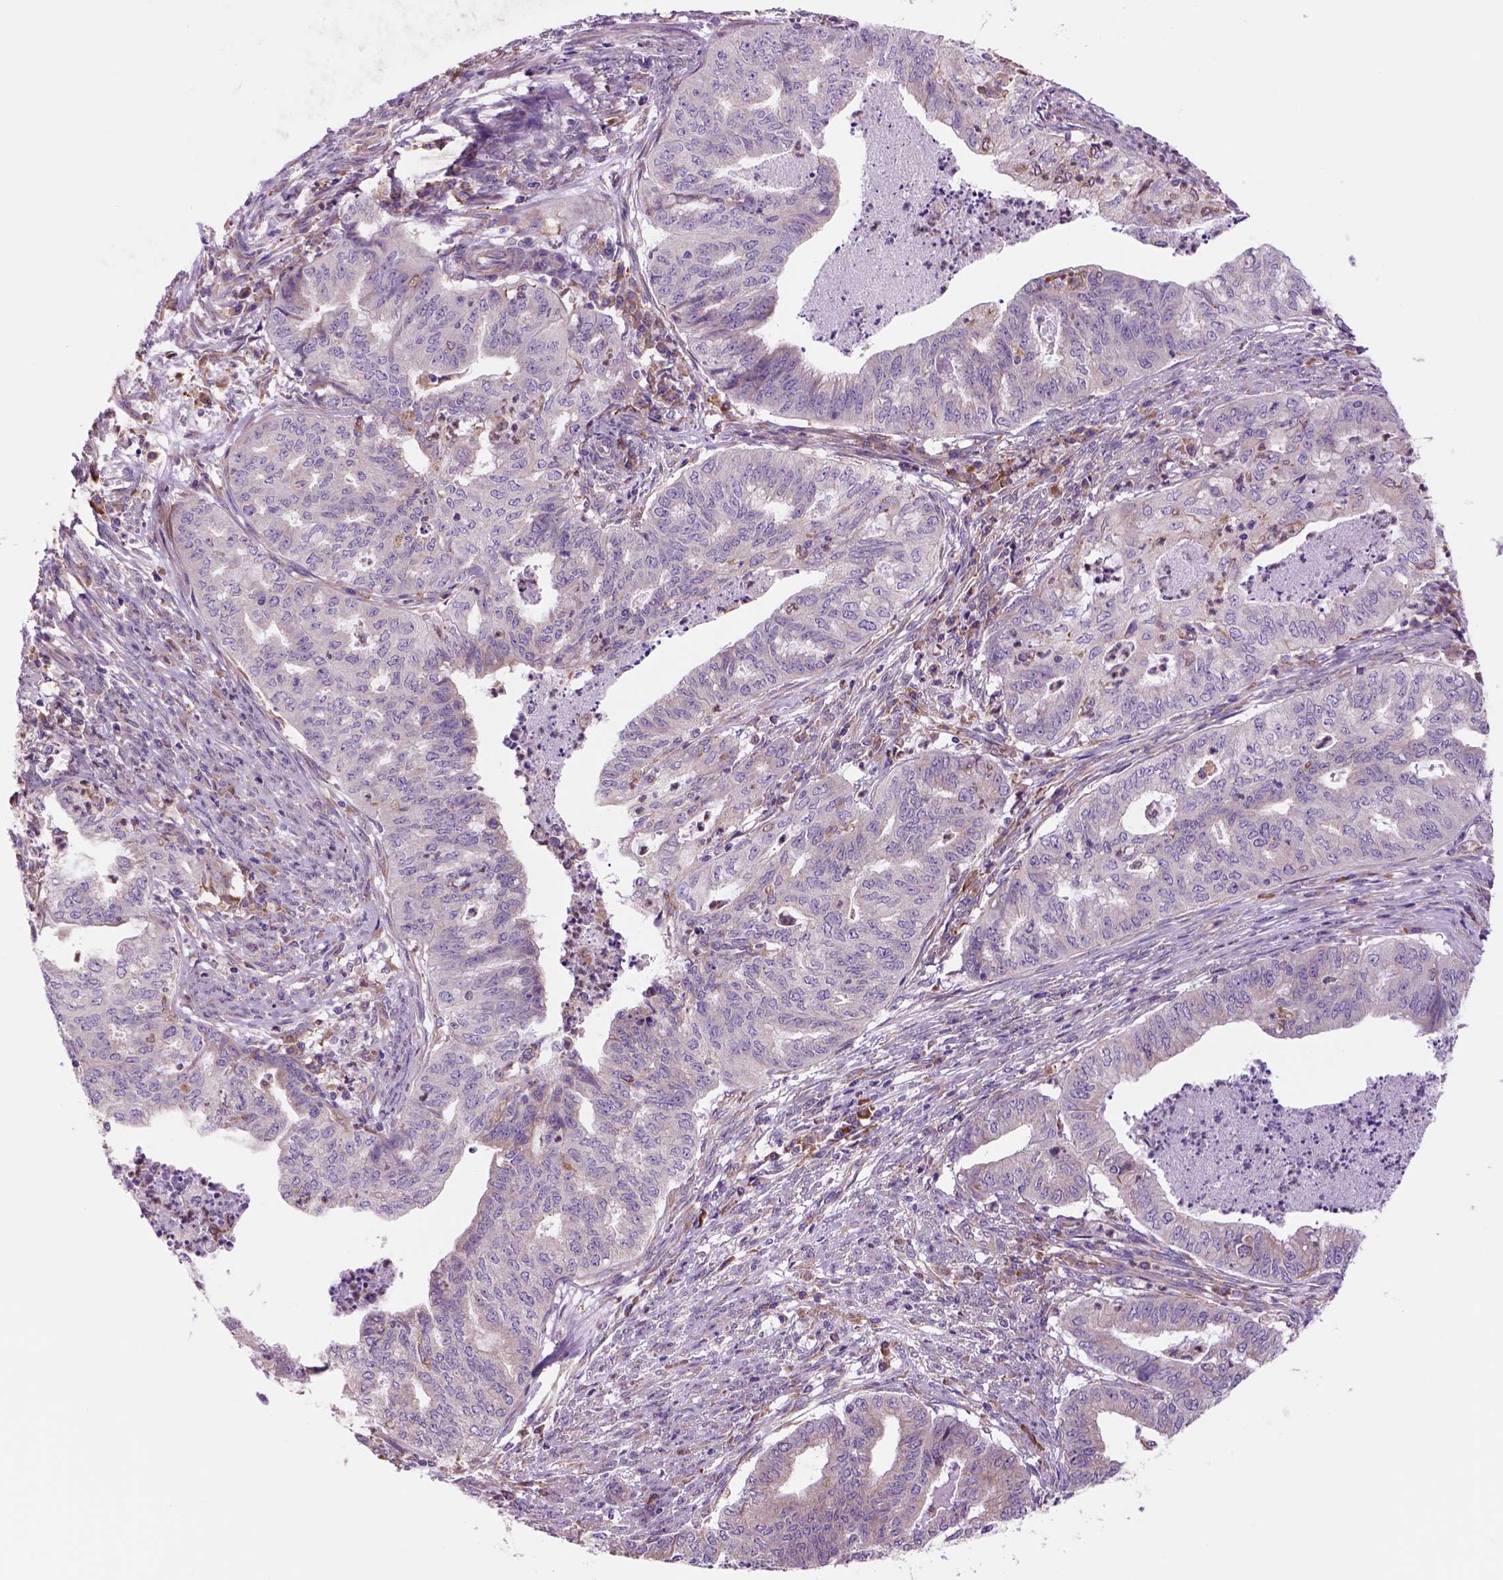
{"staining": {"intensity": "negative", "quantity": "none", "location": "none"}, "tissue": "endometrial cancer", "cell_type": "Tumor cells", "image_type": "cancer", "snomed": [{"axis": "morphology", "description": "Adenocarcinoma, NOS"}, {"axis": "topography", "description": "Endometrium"}], "caption": "Immunohistochemistry of human endometrial cancer (adenocarcinoma) reveals no positivity in tumor cells. Brightfield microscopy of IHC stained with DAB (brown) and hematoxylin (blue), captured at high magnification.", "gene": "PIAS3", "patient": {"sex": "female", "age": 79}}